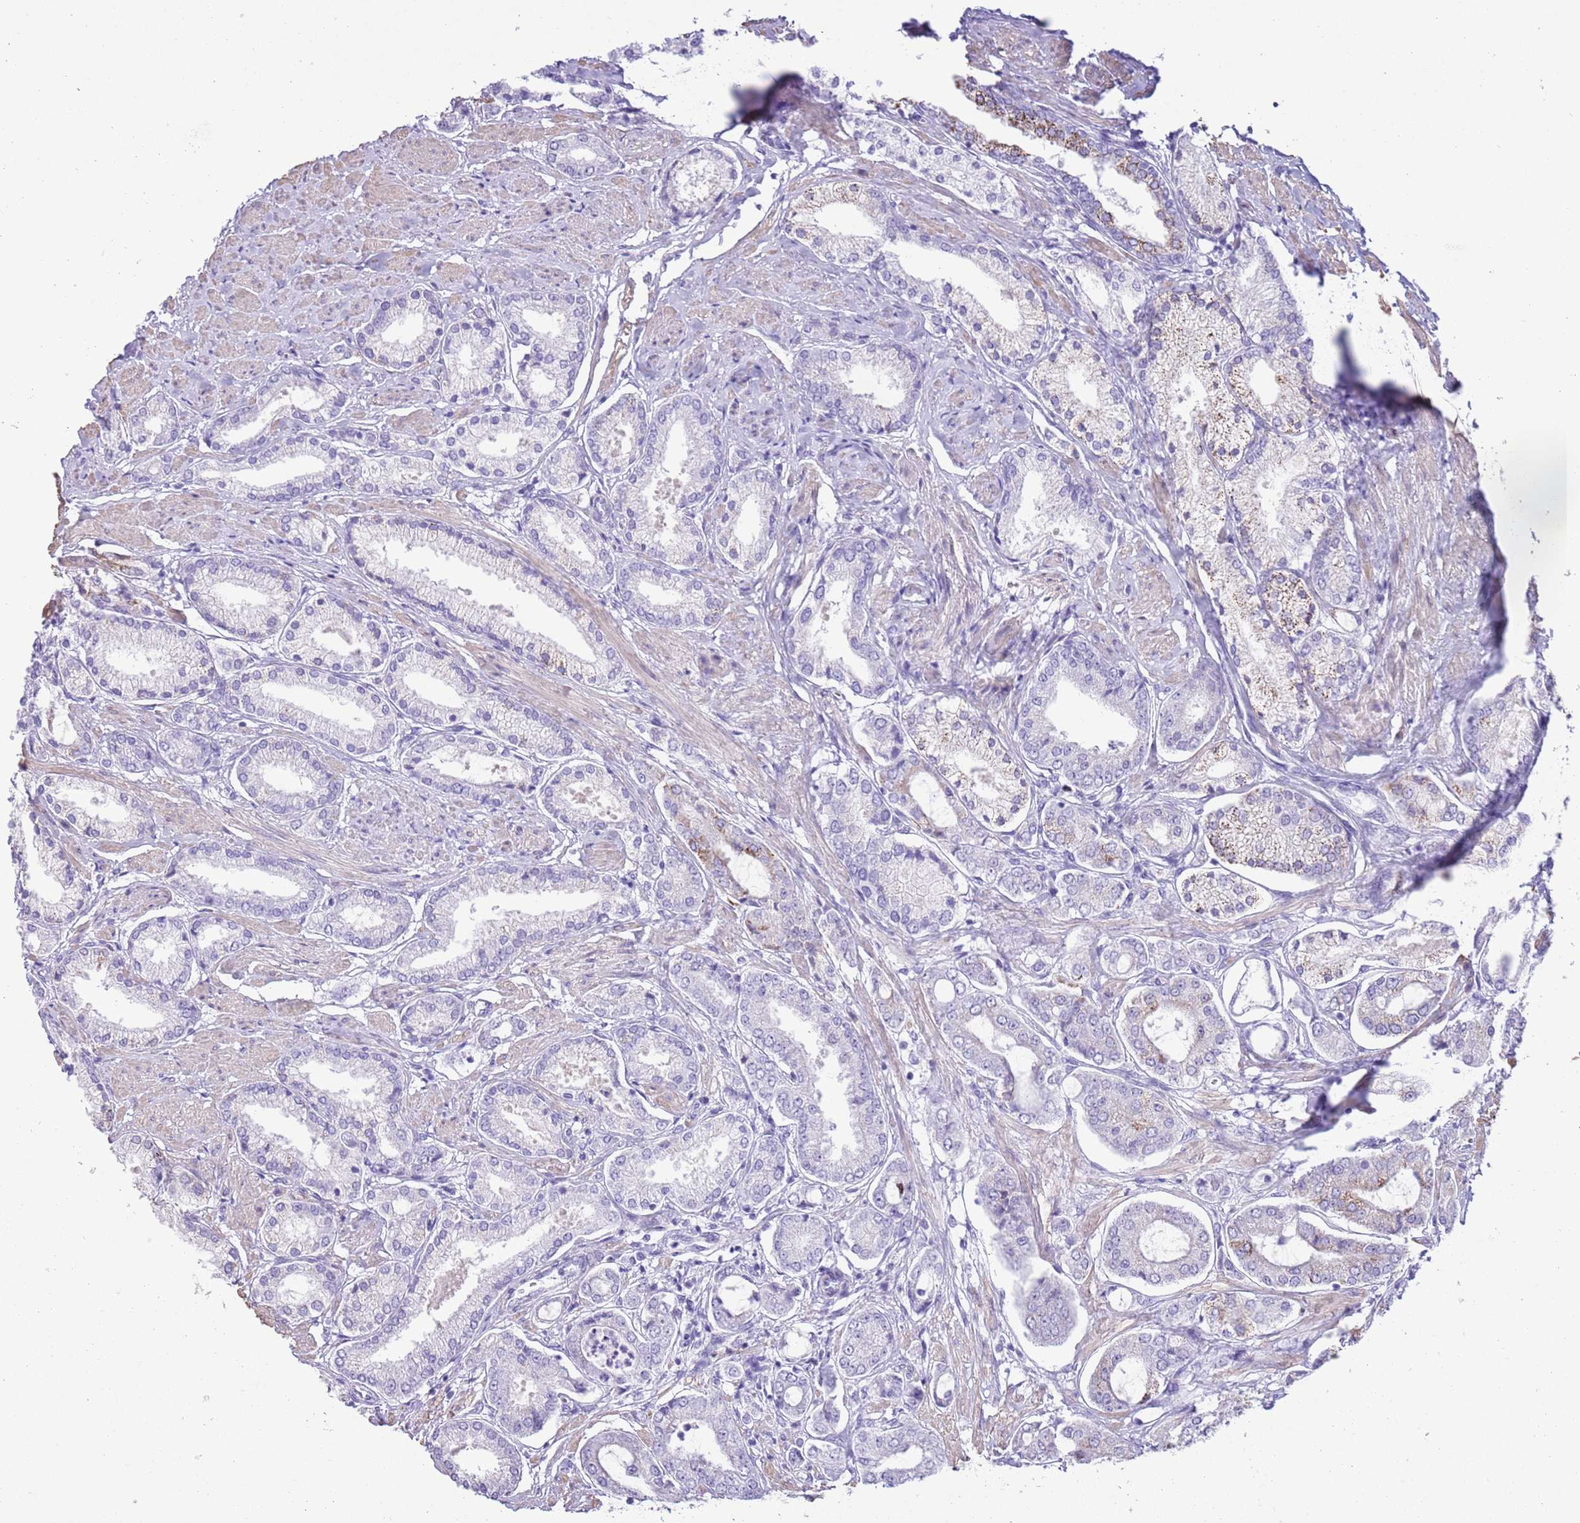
{"staining": {"intensity": "strong", "quantity": "<25%", "location": "cytoplasmic/membranous"}, "tissue": "prostate cancer", "cell_type": "Tumor cells", "image_type": "cancer", "snomed": [{"axis": "morphology", "description": "Adenocarcinoma, High grade"}, {"axis": "topography", "description": "Prostate and seminal vesicle, NOS"}], "caption": "About <25% of tumor cells in human high-grade adenocarcinoma (prostate) exhibit strong cytoplasmic/membranous protein staining as visualized by brown immunohistochemical staining.", "gene": "SLC7A14", "patient": {"sex": "male", "age": 64}}